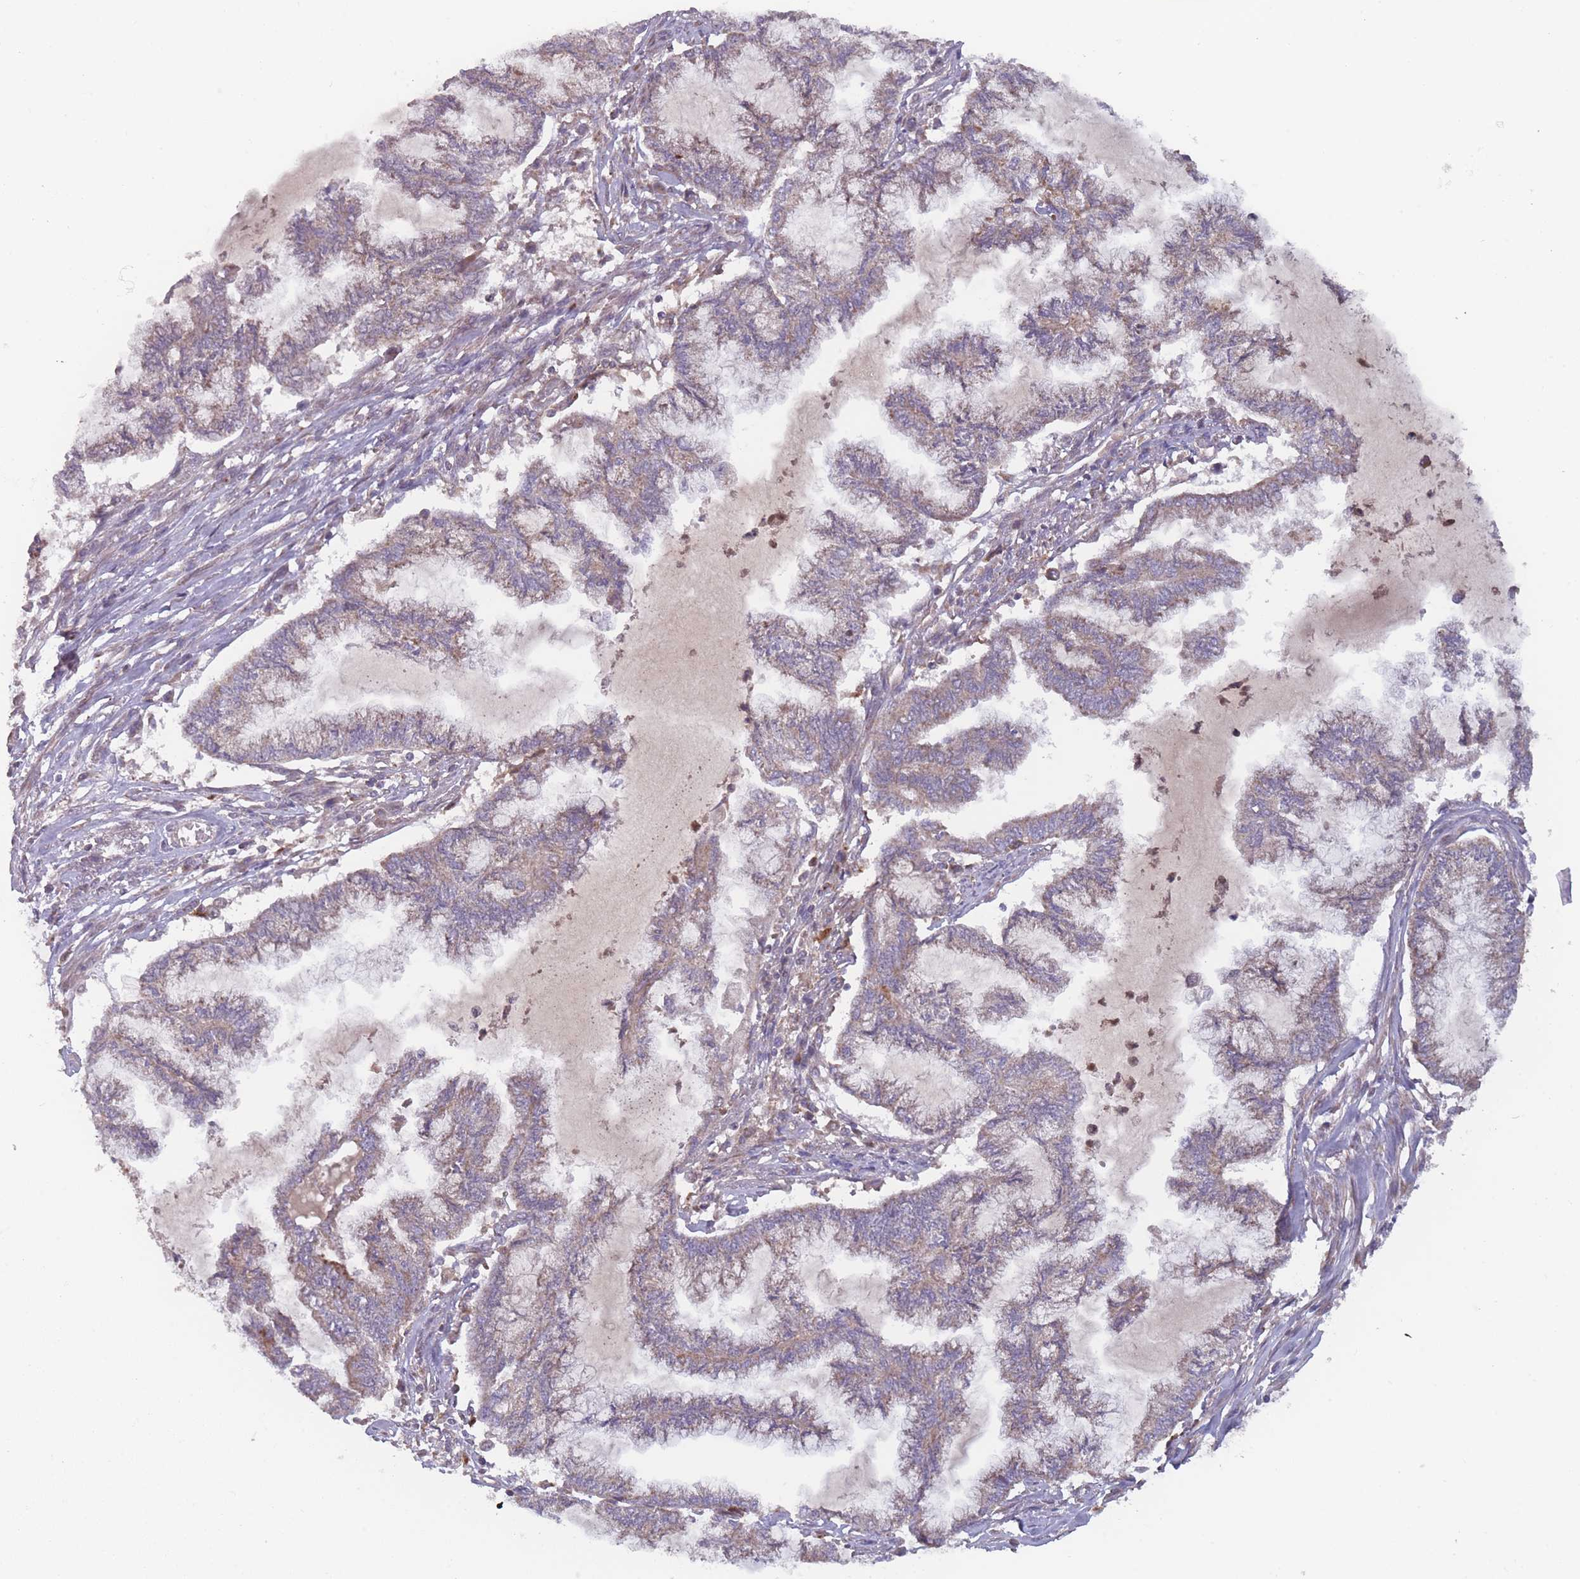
{"staining": {"intensity": "weak", "quantity": "25%-75%", "location": "cytoplasmic/membranous"}, "tissue": "endometrial cancer", "cell_type": "Tumor cells", "image_type": "cancer", "snomed": [{"axis": "morphology", "description": "Adenocarcinoma, NOS"}, {"axis": "topography", "description": "Endometrium"}], "caption": "IHC (DAB (3,3'-diaminobenzidine)) staining of human endometrial cancer (adenocarcinoma) demonstrates weak cytoplasmic/membranous protein expression in approximately 25%-75% of tumor cells. The protein of interest is stained brown, and the nuclei are stained in blue (DAB (3,3'-diaminobenzidine) IHC with brightfield microscopy, high magnification).", "gene": "ATP5MG", "patient": {"sex": "female", "age": 86}}